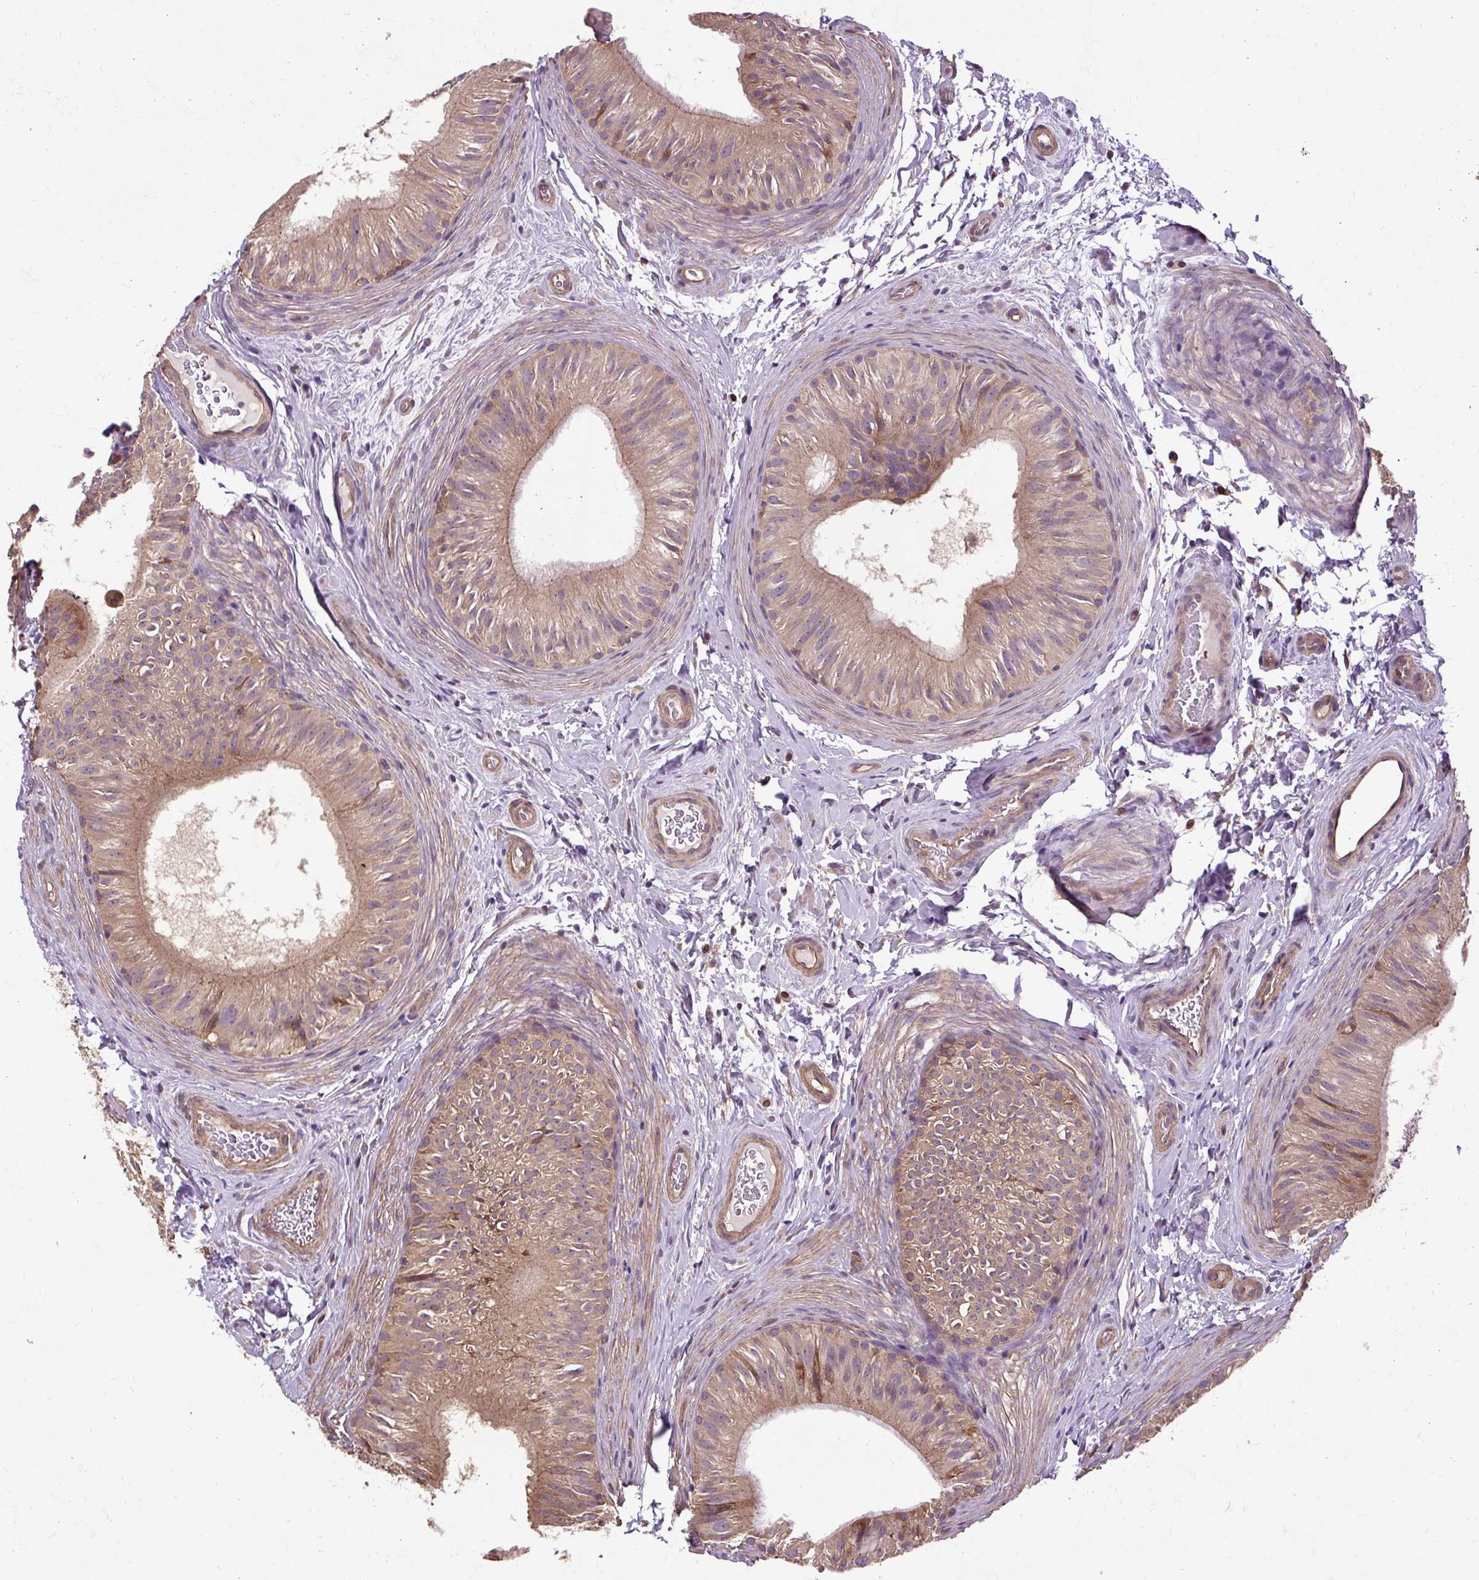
{"staining": {"intensity": "moderate", "quantity": ">75%", "location": "cytoplasmic/membranous"}, "tissue": "epididymis", "cell_type": "Glandular cells", "image_type": "normal", "snomed": [{"axis": "morphology", "description": "Normal tissue, NOS"}, {"axis": "topography", "description": "Epididymis"}], "caption": "Protein expression analysis of benign human epididymis reveals moderate cytoplasmic/membranous expression in about >75% of glandular cells.", "gene": "FLRT1", "patient": {"sex": "male", "age": 24}}